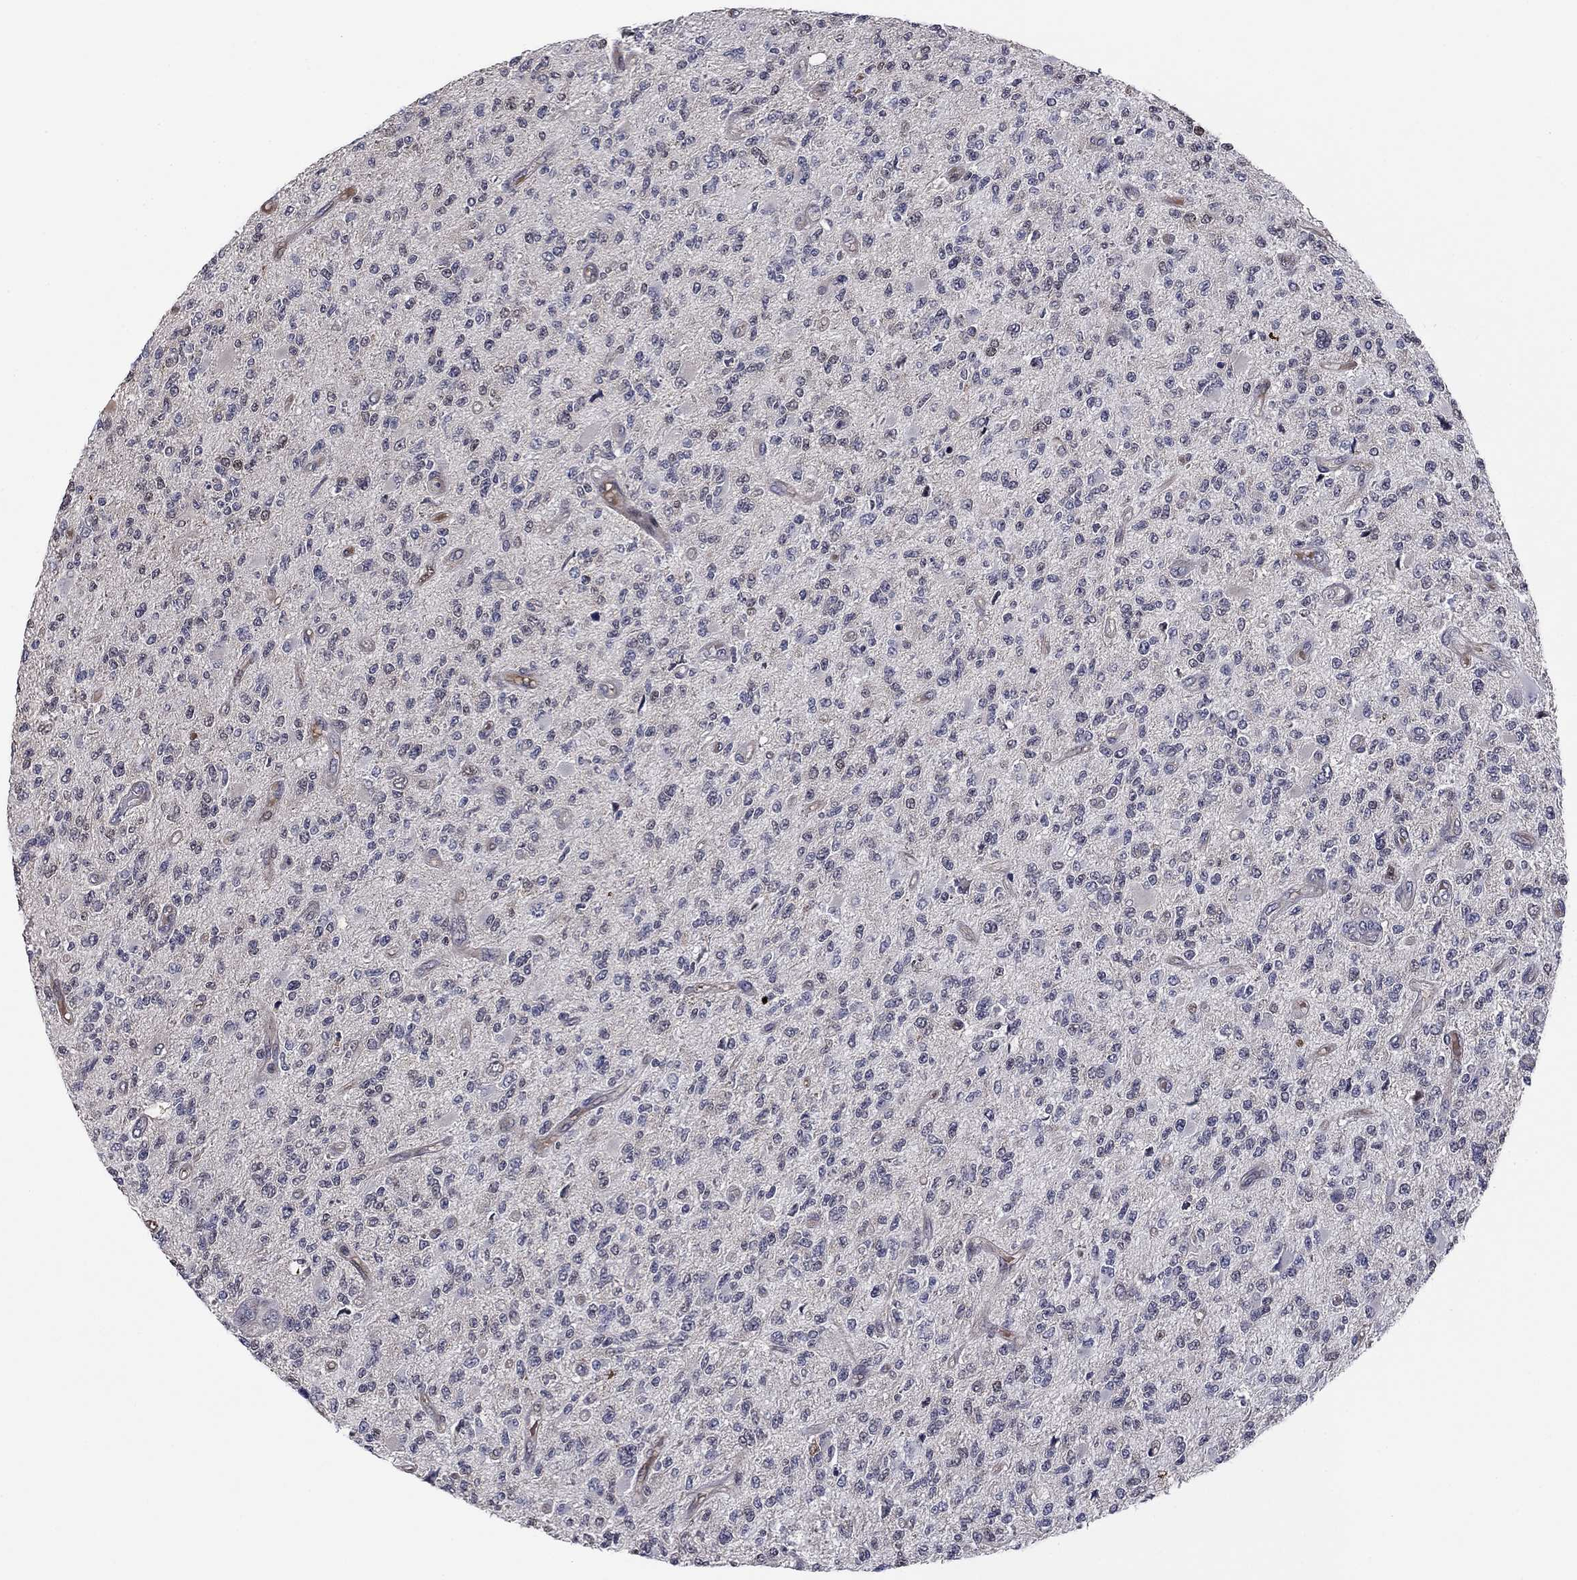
{"staining": {"intensity": "moderate", "quantity": "<25%", "location": "nuclear"}, "tissue": "glioma", "cell_type": "Tumor cells", "image_type": "cancer", "snomed": [{"axis": "morphology", "description": "Glioma, malignant, High grade"}, {"axis": "topography", "description": "Brain"}], "caption": "Protein expression analysis of glioma exhibits moderate nuclear expression in approximately <25% of tumor cells.", "gene": "BCL11A", "patient": {"sex": "female", "age": 63}}